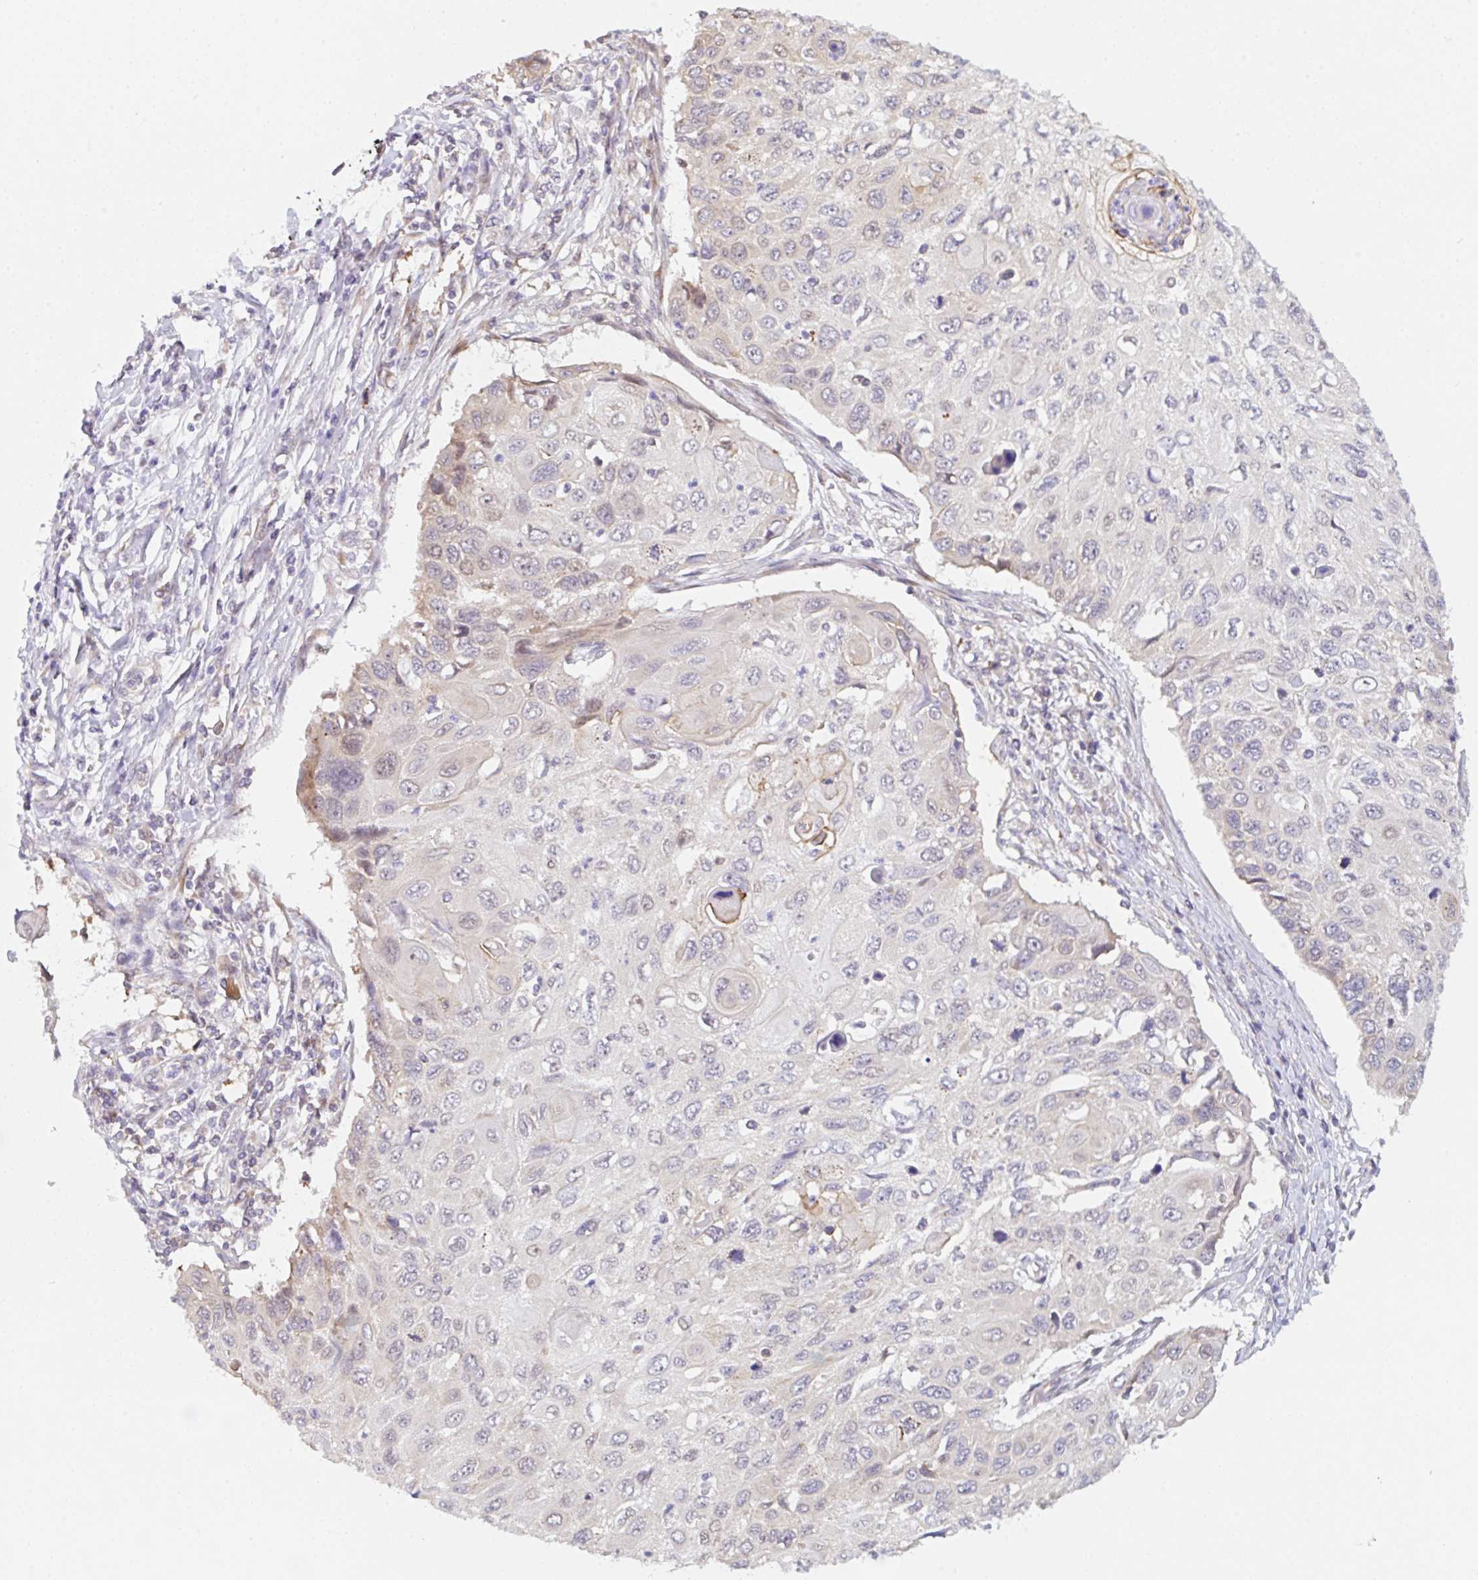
{"staining": {"intensity": "negative", "quantity": "none", "location": "none"}, "tissue": "cervical cancer", "cell_type": "Tumor cells", "image_type": "cancer", "snomed": [{"axis": "morphology", "description": "Squamous cell carcinoma, NOS"}, {"axis": "topography", "description": "Cervix"}], "caption": "Immunohistochemistry (IHC) photomicrograph of human cervical cancer (squamous cell carcinoma) stained for a protein (brown), which displays no staining in tumor cells.", "gene": "TBPL2", "patient": {"sex": "female", "age": 70}}